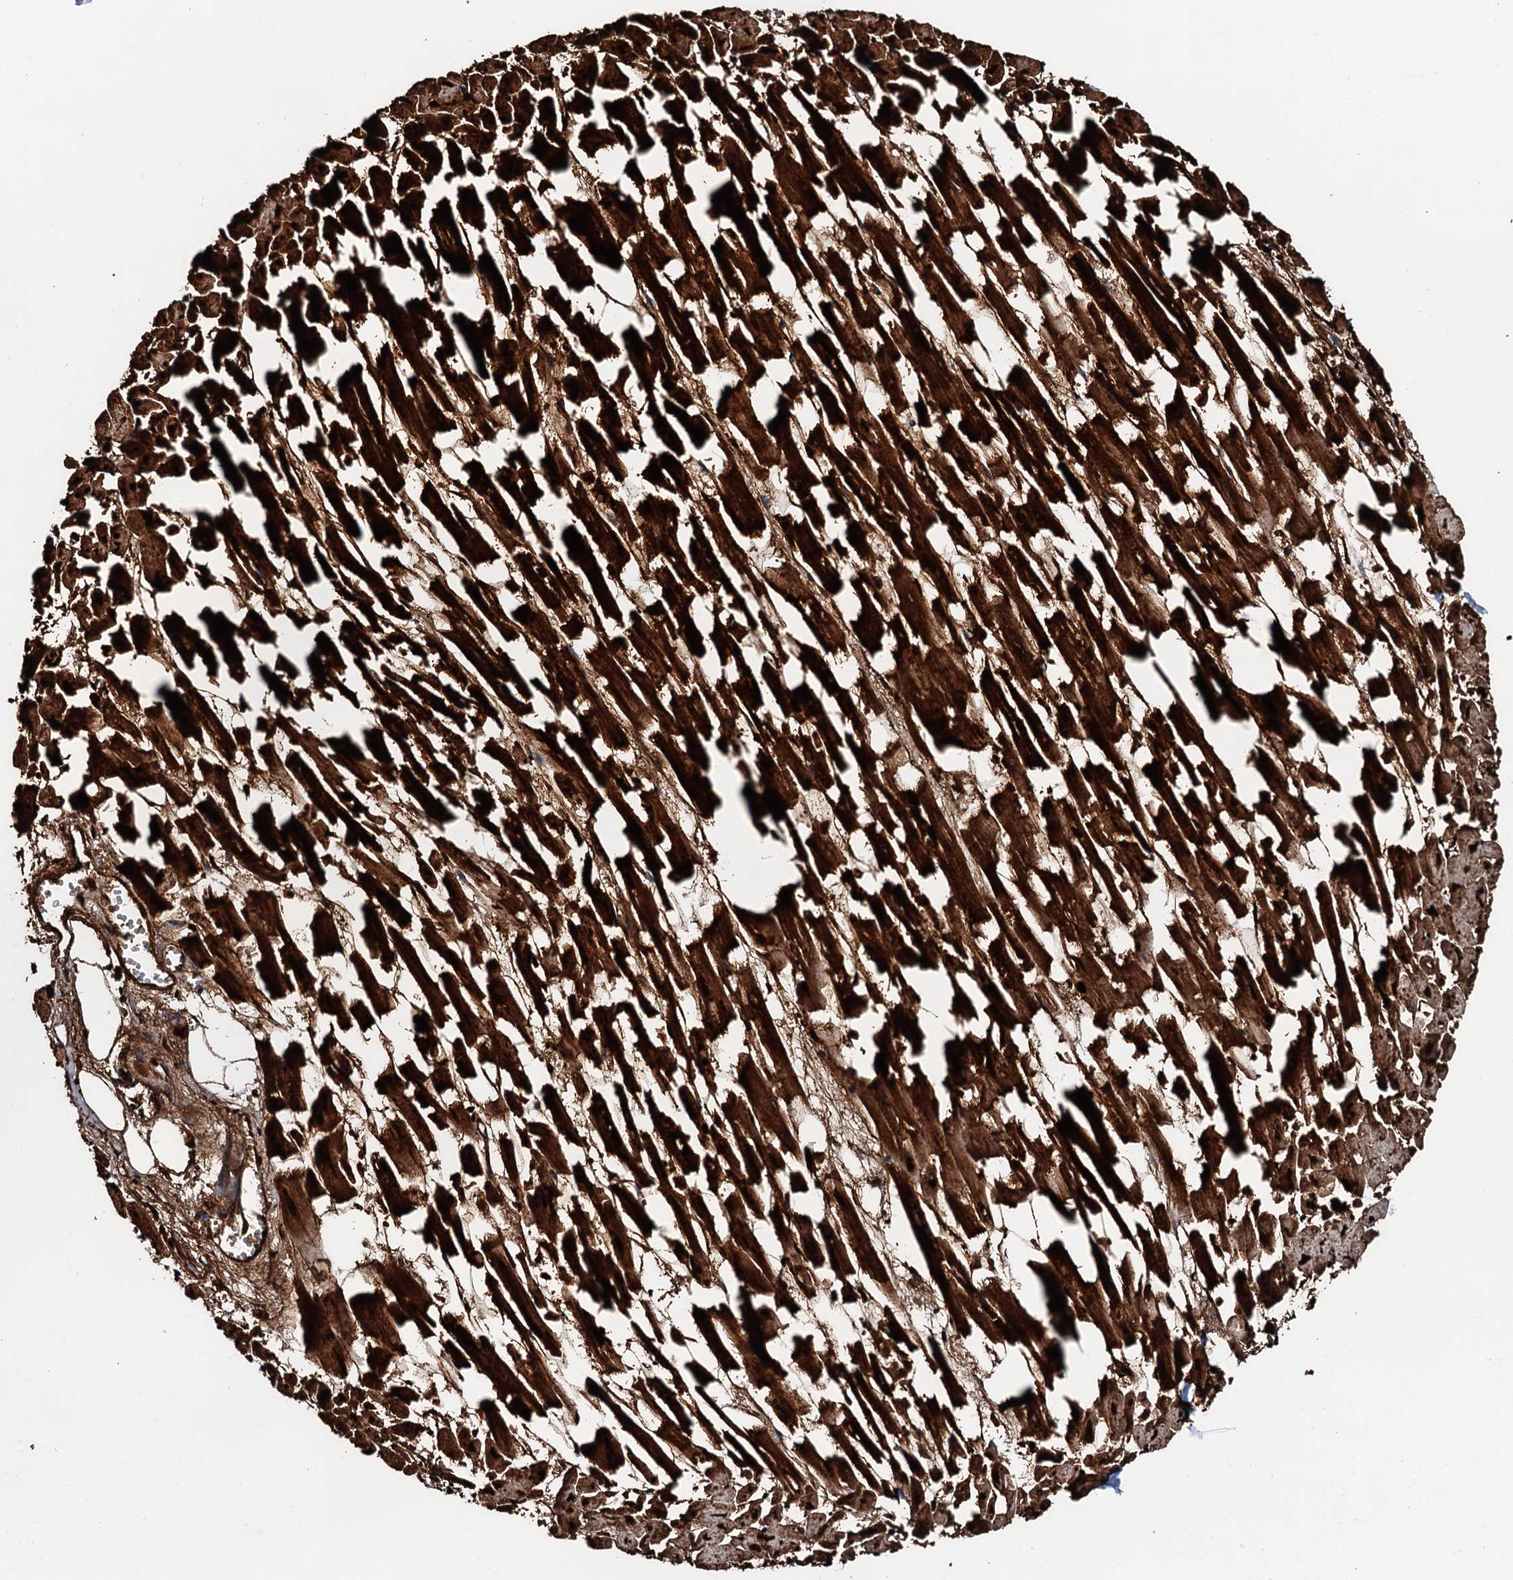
{"staining": {"intensity": "strong", "quantity": ">75%", "location": "cytoplasmic/membranous"}, "tissue": "heart muscle", "cell_type": "Cardiomyocytes", "image_type": "normal", "snomed": [{"axis": "morphology", "description": "Normal tissue, NOS"}, {"axis": "topography", "description": "Heart"}], "caption": "Immunohistochemistry (IHC) of unremarkable heart muscle shows high levels of strong cytoplasmic/membranous expression in about >75% of cardiomyocytes.", "gene": "HADH", "patient": {"sex": "female", "age": 64}}